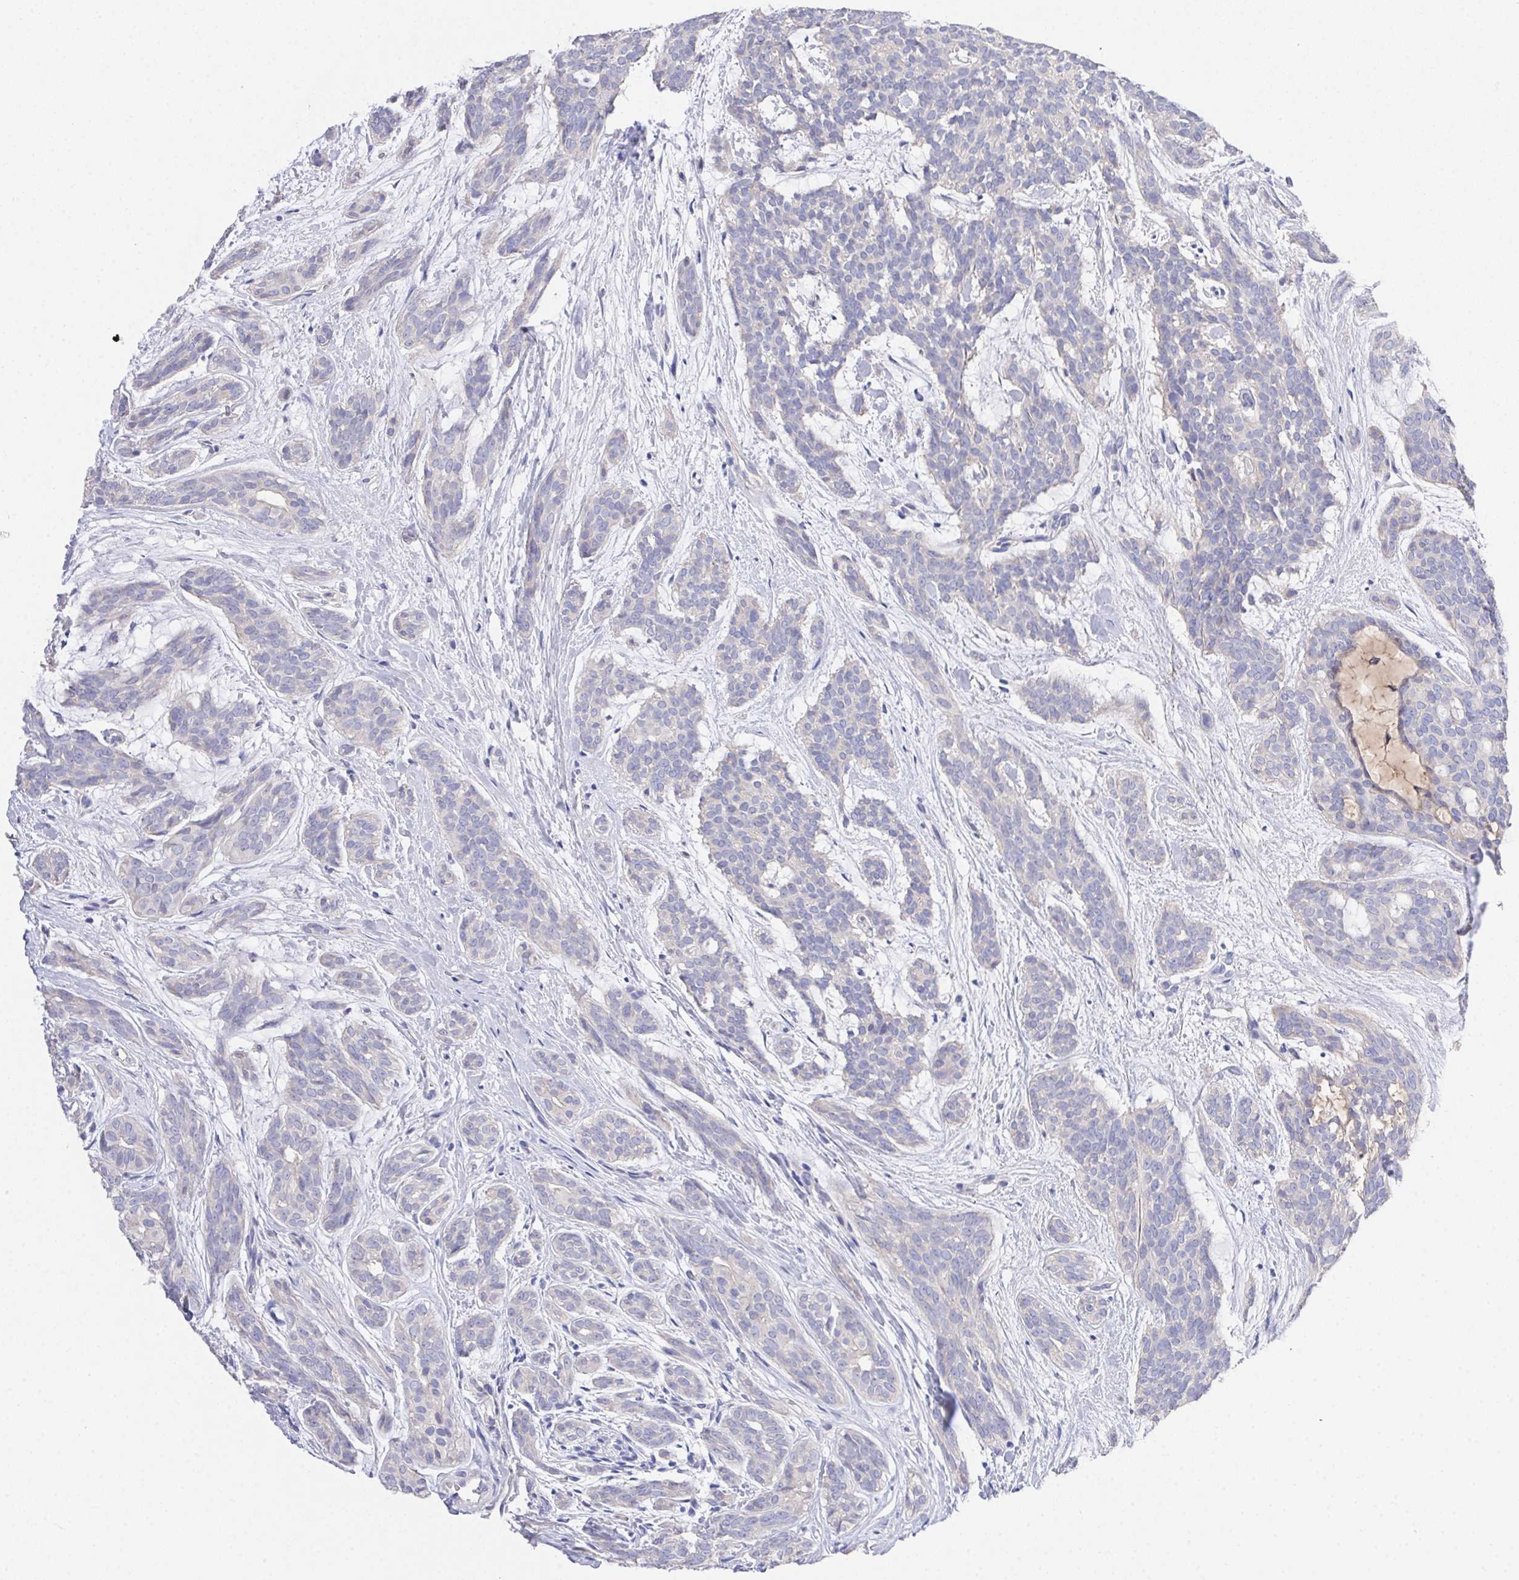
{"staining": {"intensity": "negative", "quantity": "none", "location": "none"}, "tissue": "head and neck cancer", "cell_type": "Tumor cells", "image_type": "cancer", "snomed": [{"axis": "morphology", "description": "Adenocarcinoma, NOS"}, {"axis": "topography", "description": "Head-Neck"}], "caption": "A micrograph of human head and neck cancer is negative for staining in tumor cells. The staining was performed using DAB to visualize the protein expression in brown, while the nuclei were stained in blue with hematoxylin (Magnification: 20x).", "gene": "PRG3", "patient": {"sex": "male", "age": 66}}